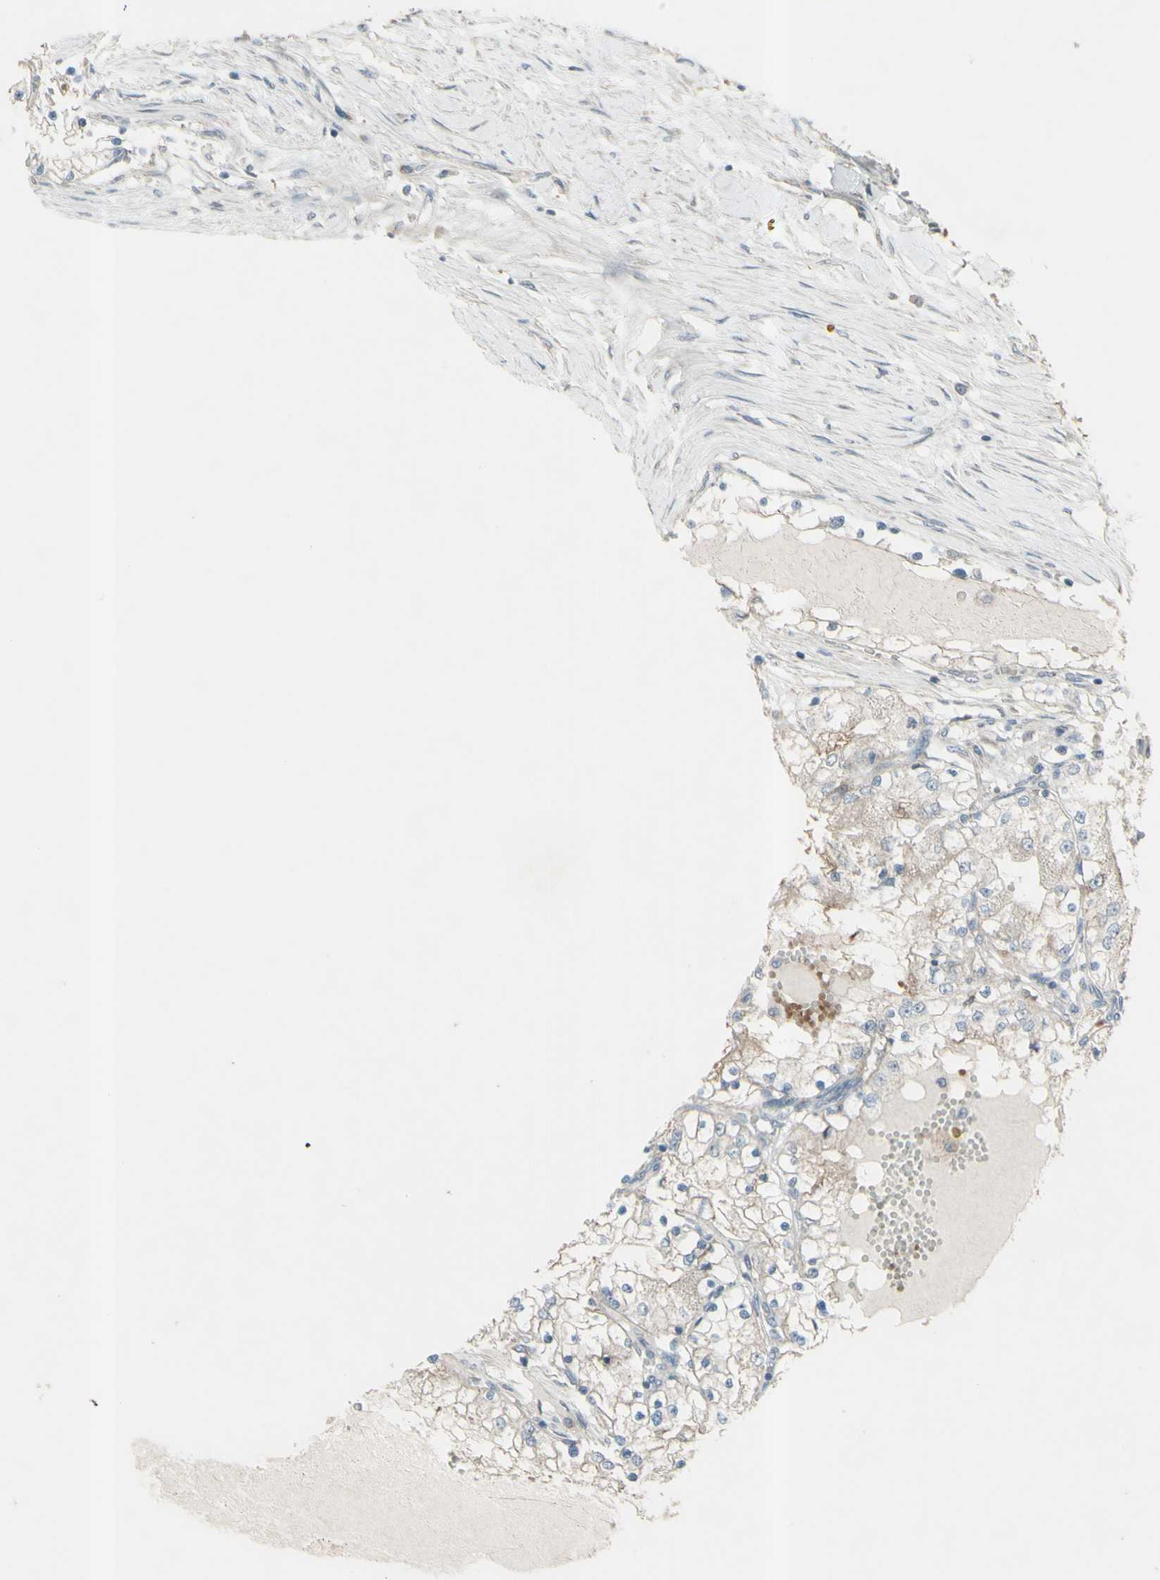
{"staining": {"intensity": "weak", "quantity": ">75%", "location": "cytoplasmic/membranous"}, "tissue": "renal cancer", "cell_type": "Tumor cells", "image_type": "cancer", "snomed": [{"axis": "morphology", "description": "Adenocarcinoma, NOS"}, {"axis": "topography", "description": "Kidney"}], "caption": "The image reveals staining of renal adenocarcinoma, revealing weak cytoplasmic/membranous protein staining (brown color) within tumor cells.", "gene": "GRAMD1B", "patient": {"sex": "male", "age": 68}}